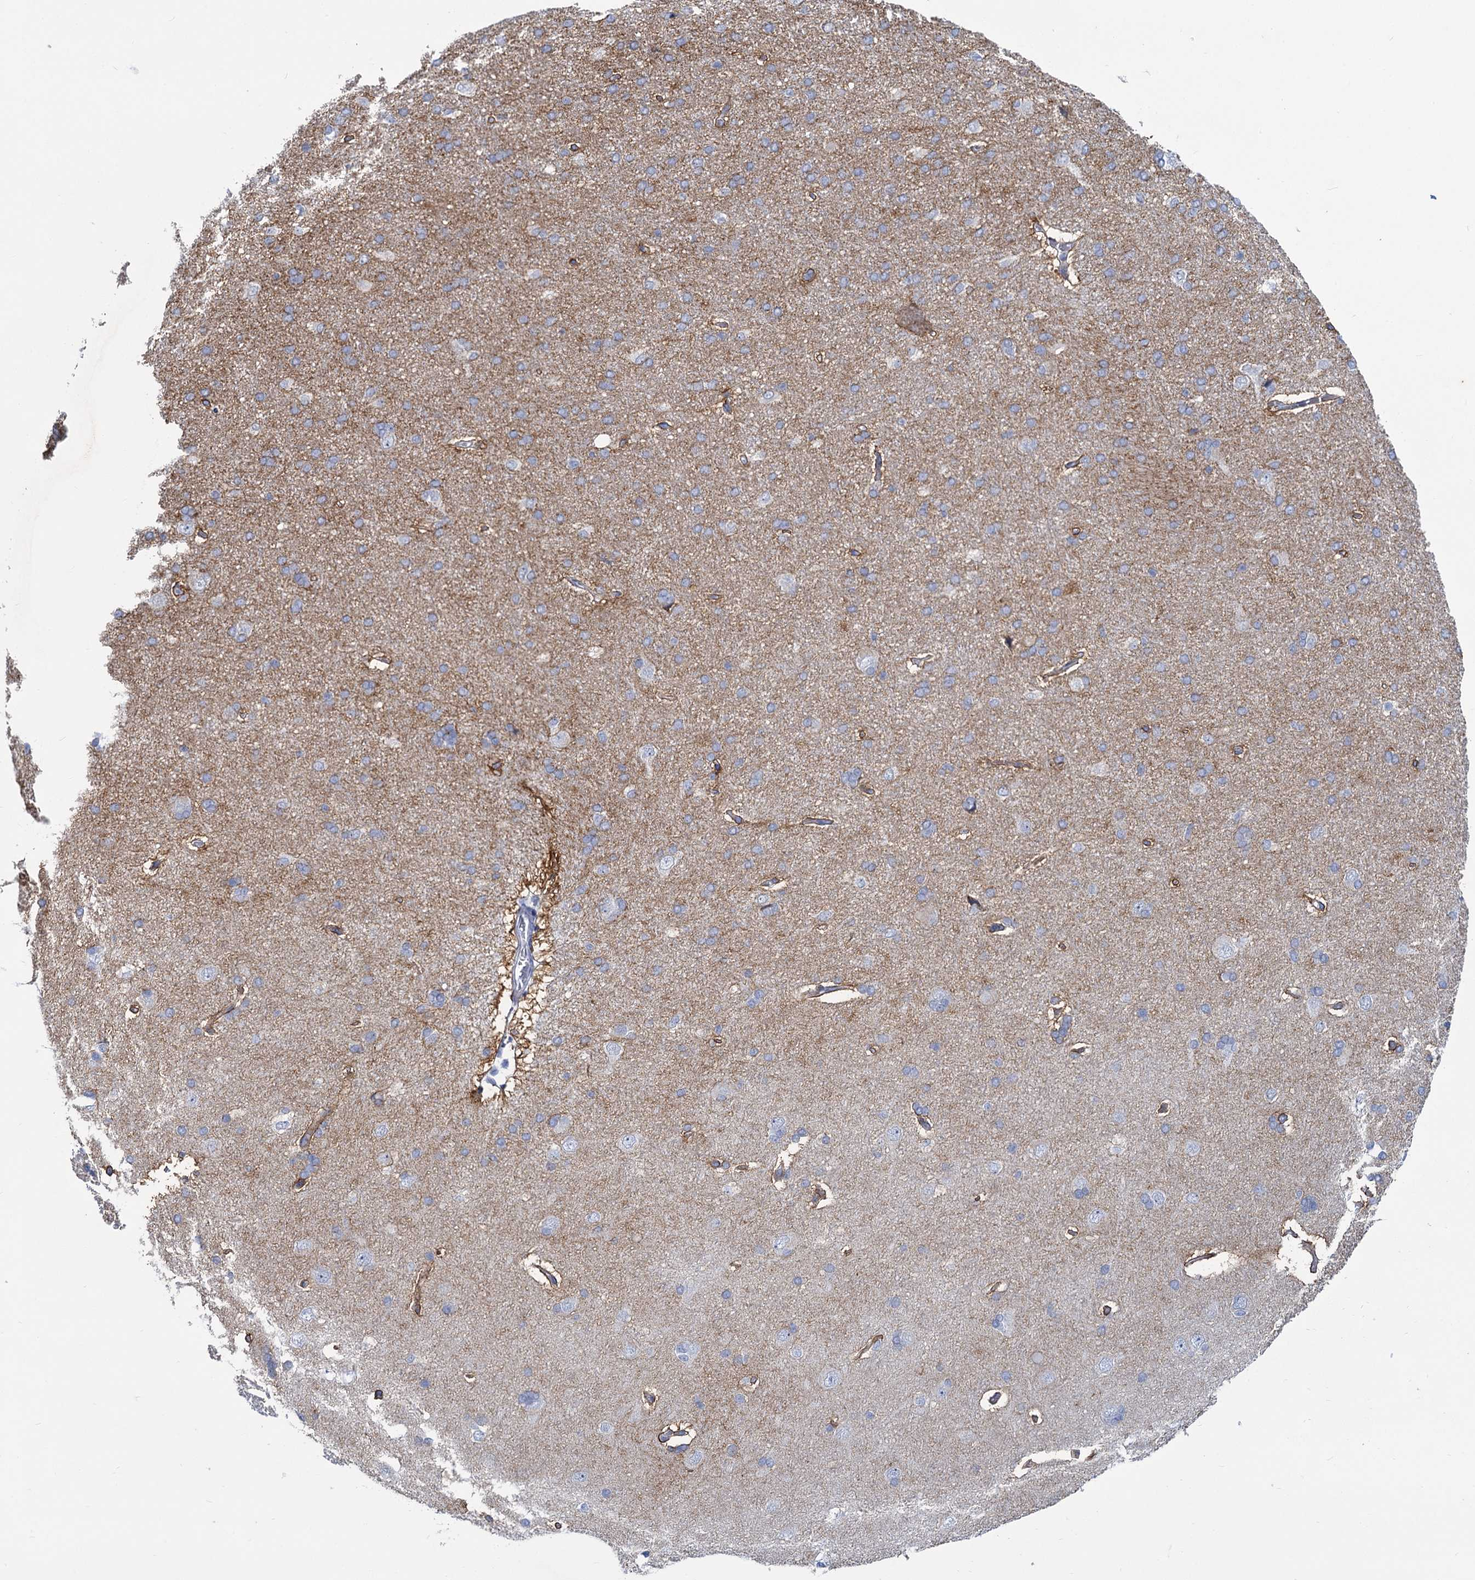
{"staining": {"intensity": "moderate", "quantity": "25%-75%", "location": "cytoplasmic/membranous"}, "tissue": "cerebral cortex", "cell_type": "Endothelial cells", "image_type": "normal", "snomed": [{"axis": "morphology", "description": "Normal tissue, NOS"}, {"axis": "topography", "description": "Cerebral cortex"}], "caption": "IHC of normal human cerebral cortex displays medium levels of moderate cytoplasmic/membranous expression in about 25%-75% of endothelial cells.", "gene": "PRSS35", "patient": {"sex": "male", "age": 62}}